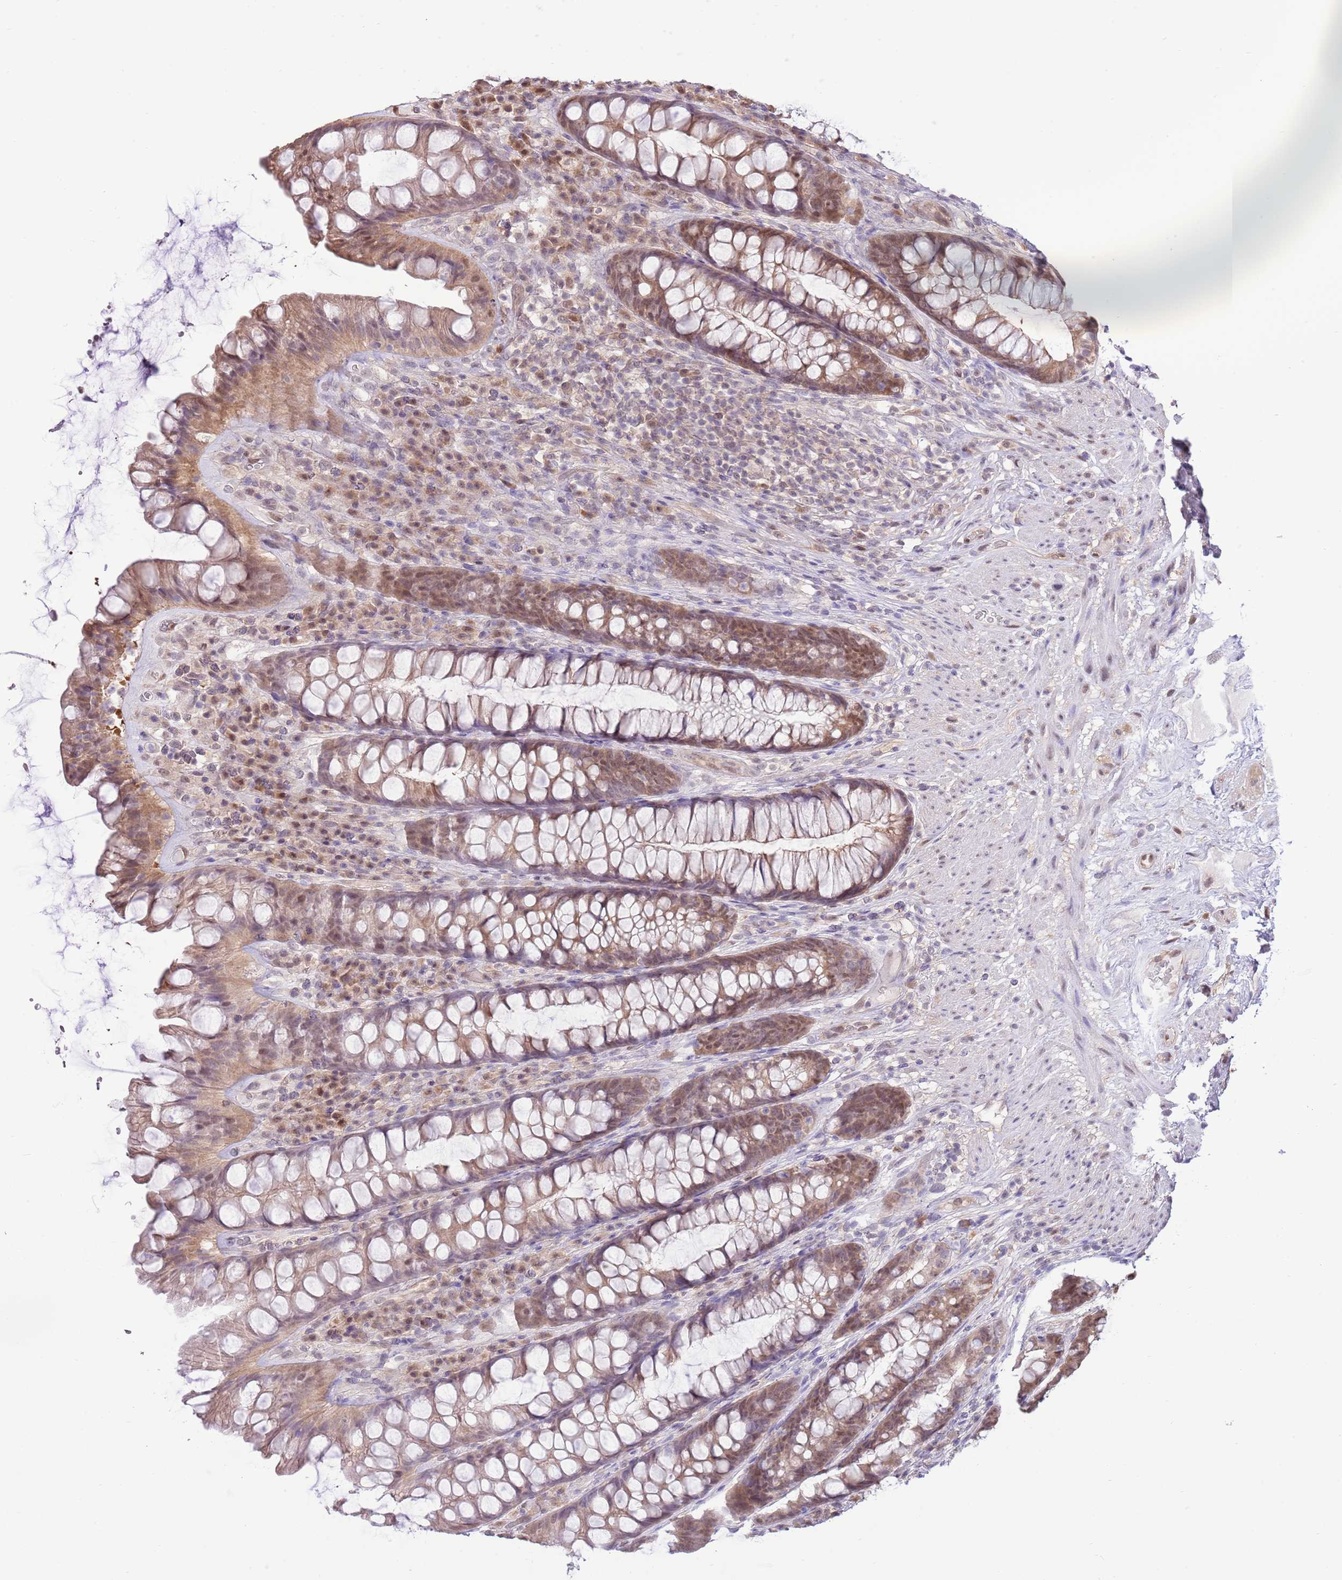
{"staining": {"intensity": "moderate", "quantity": ">75%", "location": "cytoplasmic/membranous,nuclear"}, "tissue": "rectum", "cell_type": "Glandular cells", "image_type": "normal", "snomed": [{"axis": "morphology", "description": "Normal tissue, NOS"}, {"axis": "topography", "description": "Rectum"}], "caption": "Immunohistochemical staining of benign rectum shows moderate cytoplasmic/membranous,nuclear protein expression in approximately >75% of glandular cells.", "gene": "NSFL1C", "patient": {"sex": "male", "age": 74}}